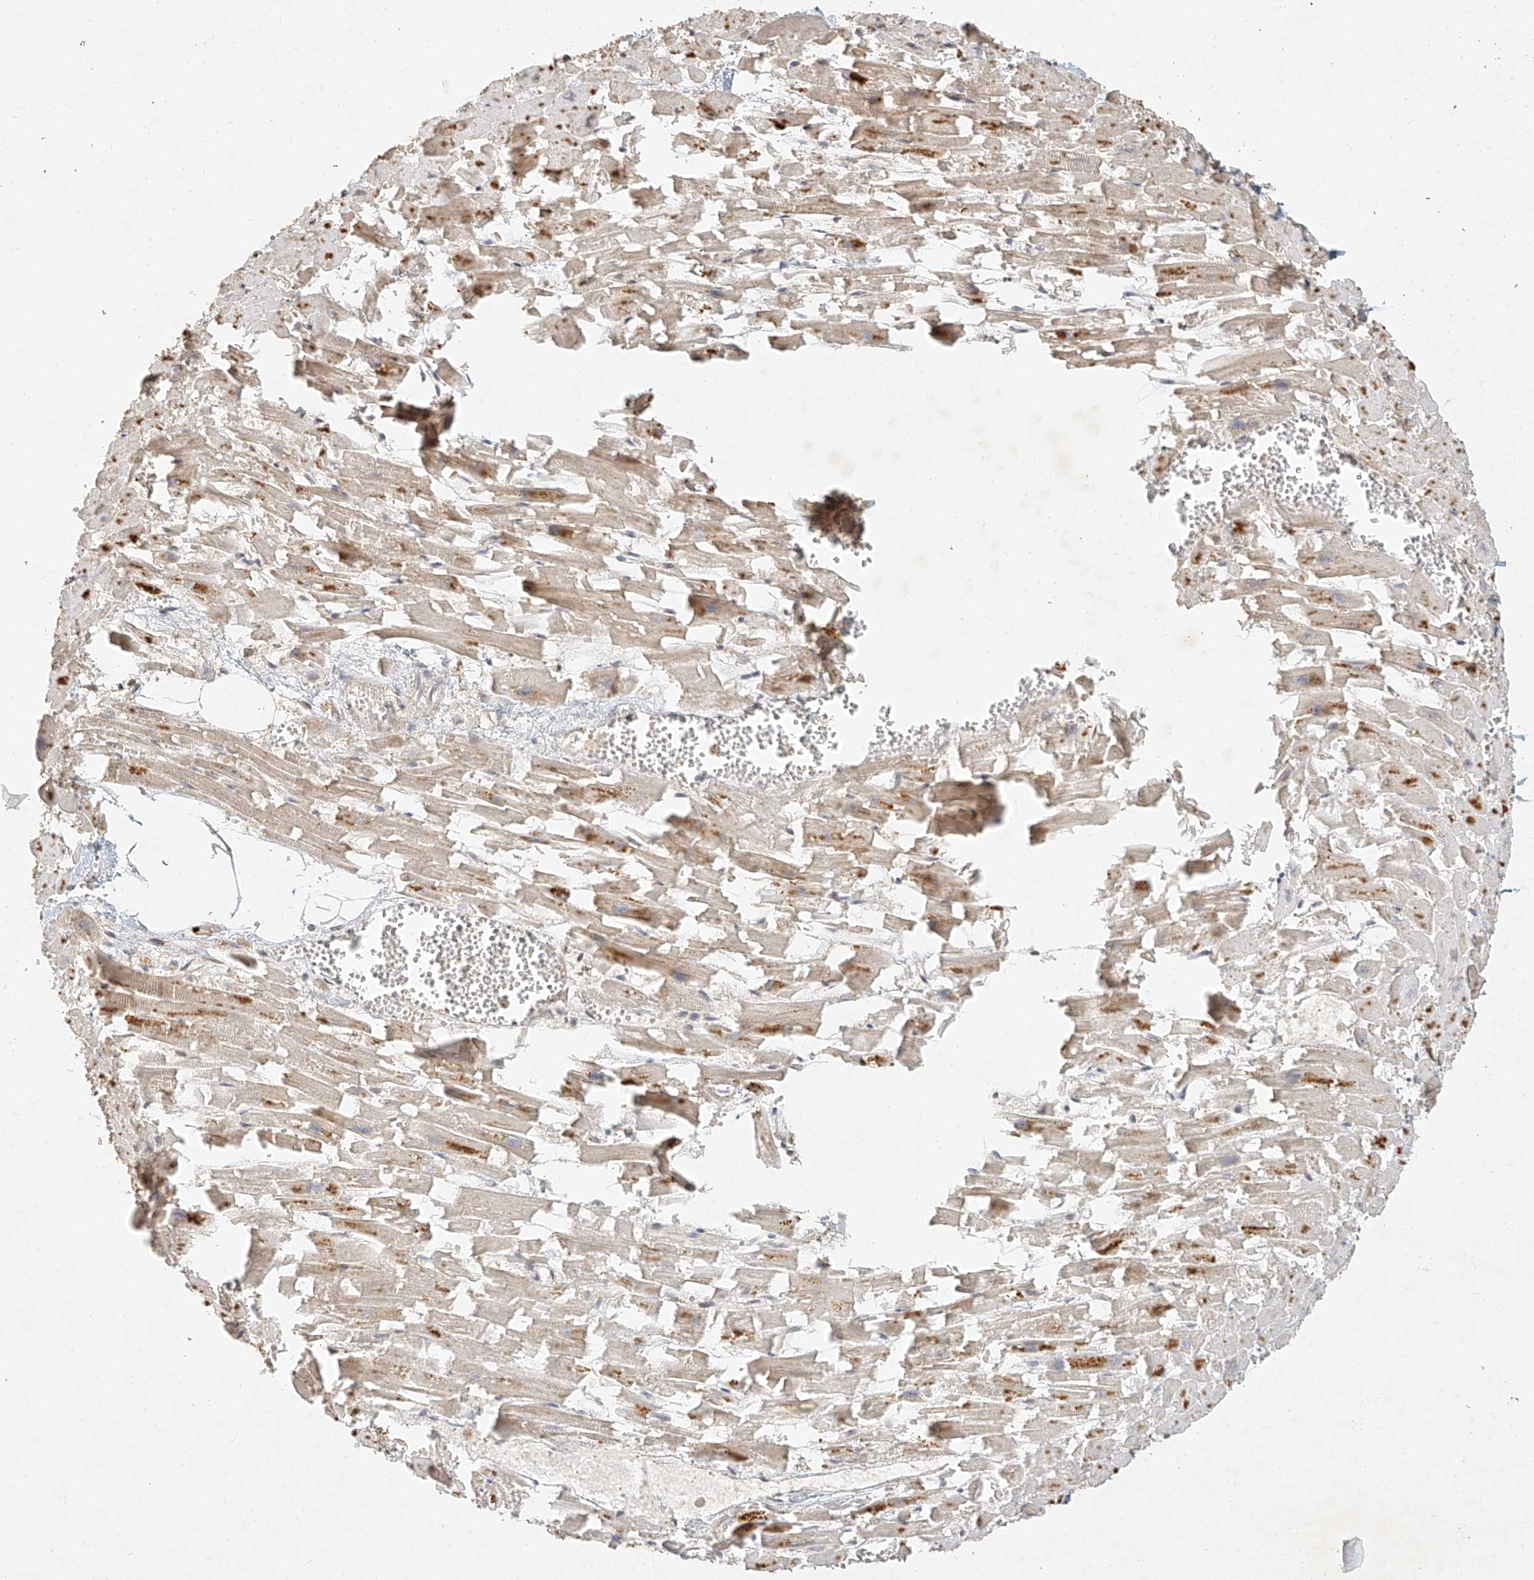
{"staining": {"intensity": "moderate", "quantity": ">75%", "location": "cytoplasmic/membranous"}, "tissue": "heart muscle", "cell_type": "Cardiomyocytes", "image_type": "normal", "snomed": [{"axis": "morphology", "description": "Normal tissue, NOS"}, {"axis": "topography", "description": "Heart"}], "caption": "The immunohistochemical stain highlights moderate cytoplasmic/membranous expression in cardiomyocytes of unremarkable heart muscle. The staining is performed using DAB (3,3'-diaminobenzidine) brown chromogen to label protein expression. The nuclei are counter-stained blue using hematoxylin.", "gene": "CXorf58", "patient": {"sex": "female", "age": 64}}